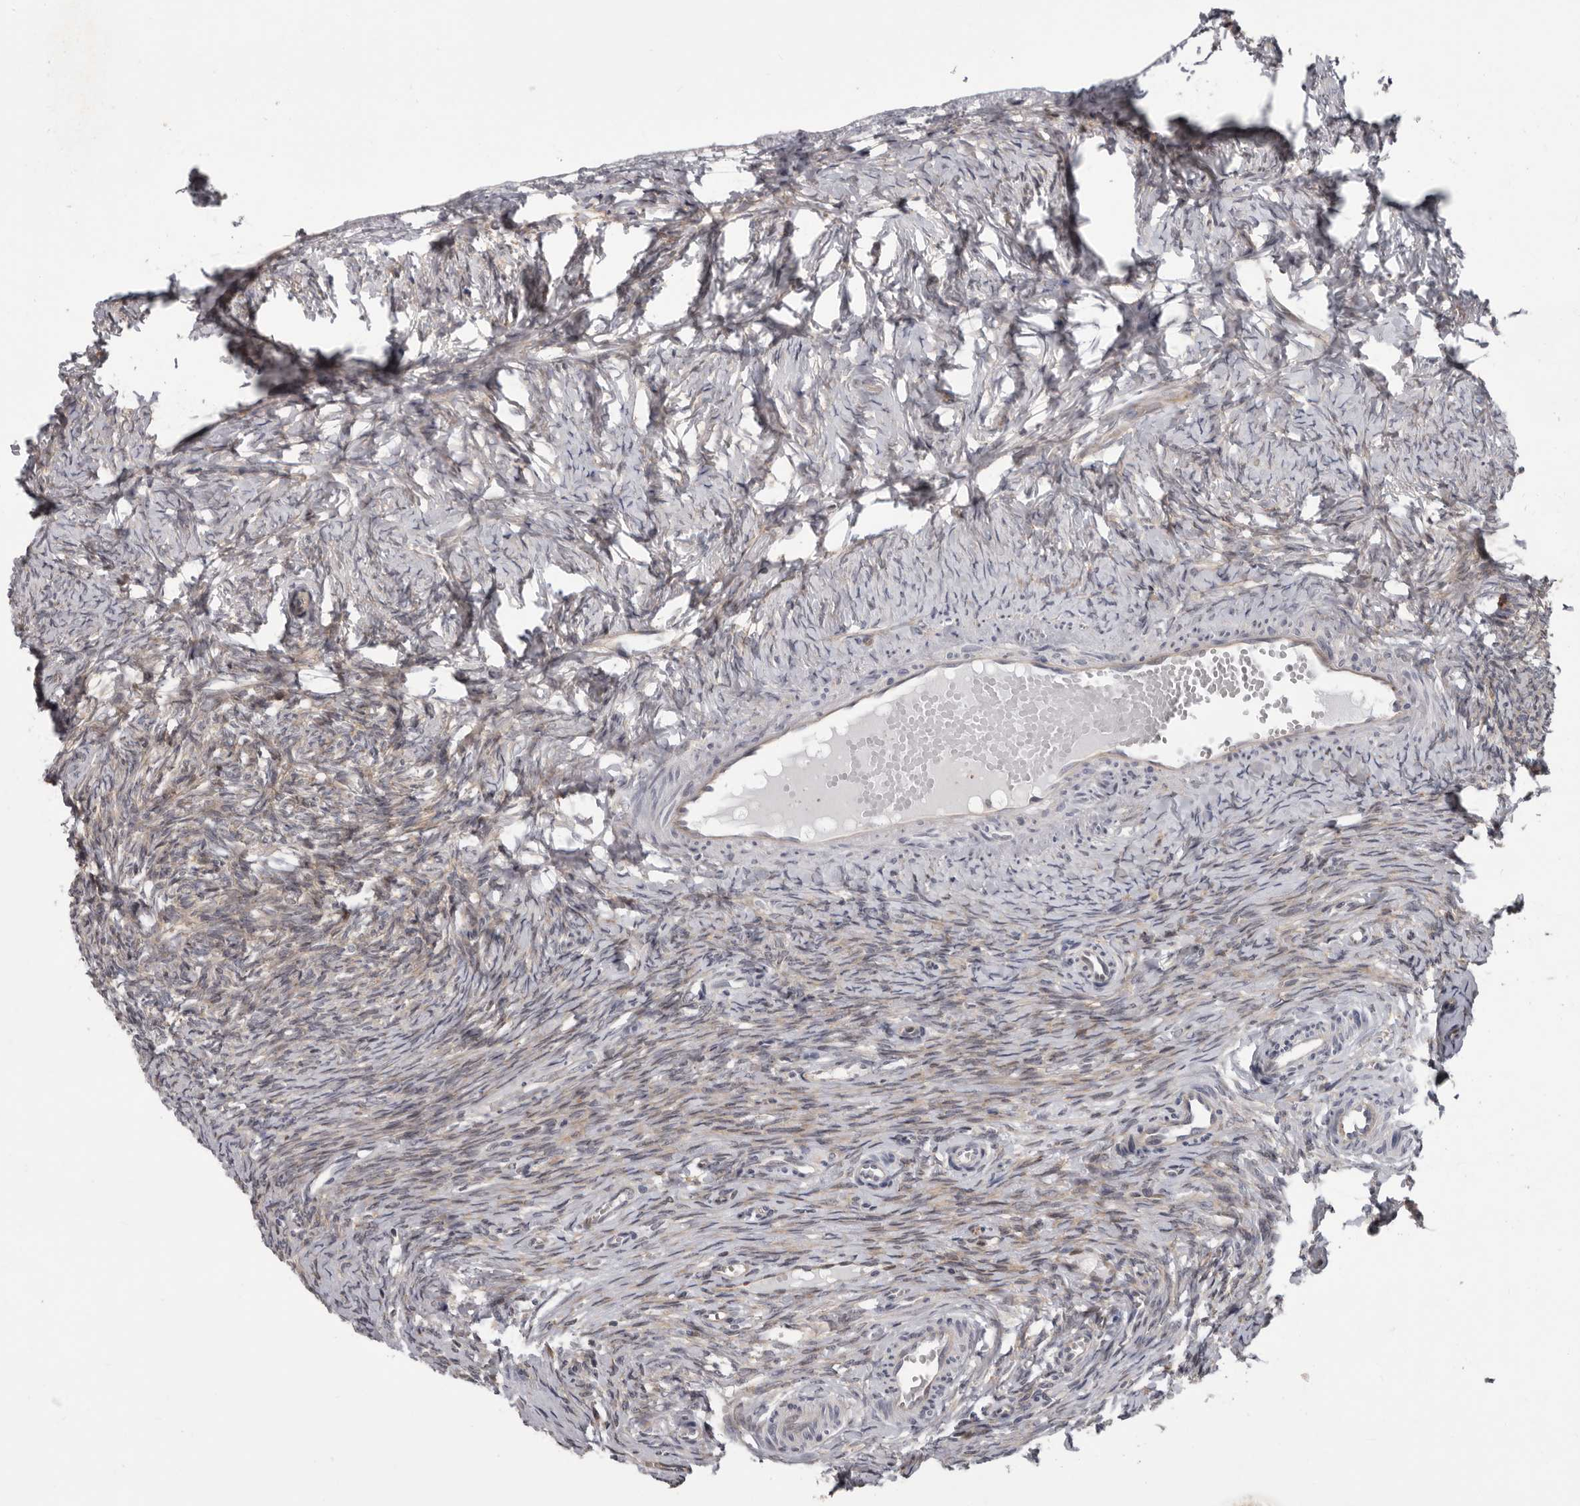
{"staining": {"intensity": "negative", "quantity": "none", "location": "none"}, "tissue": "ovary", "cell_type": "Follicle cells", "image_type": "normal", "snomed": [{"axis": "morphology", "description": "Adenocarcinoma, NOS"}, {"axis": "topography", "description": "Endometrium"}], "caption": "Histopathology image shows no significant protein positivity in follicle cells of benign ovary.", "gene": "FGFR4", "patient": {"sex": "female", "age": 32}}